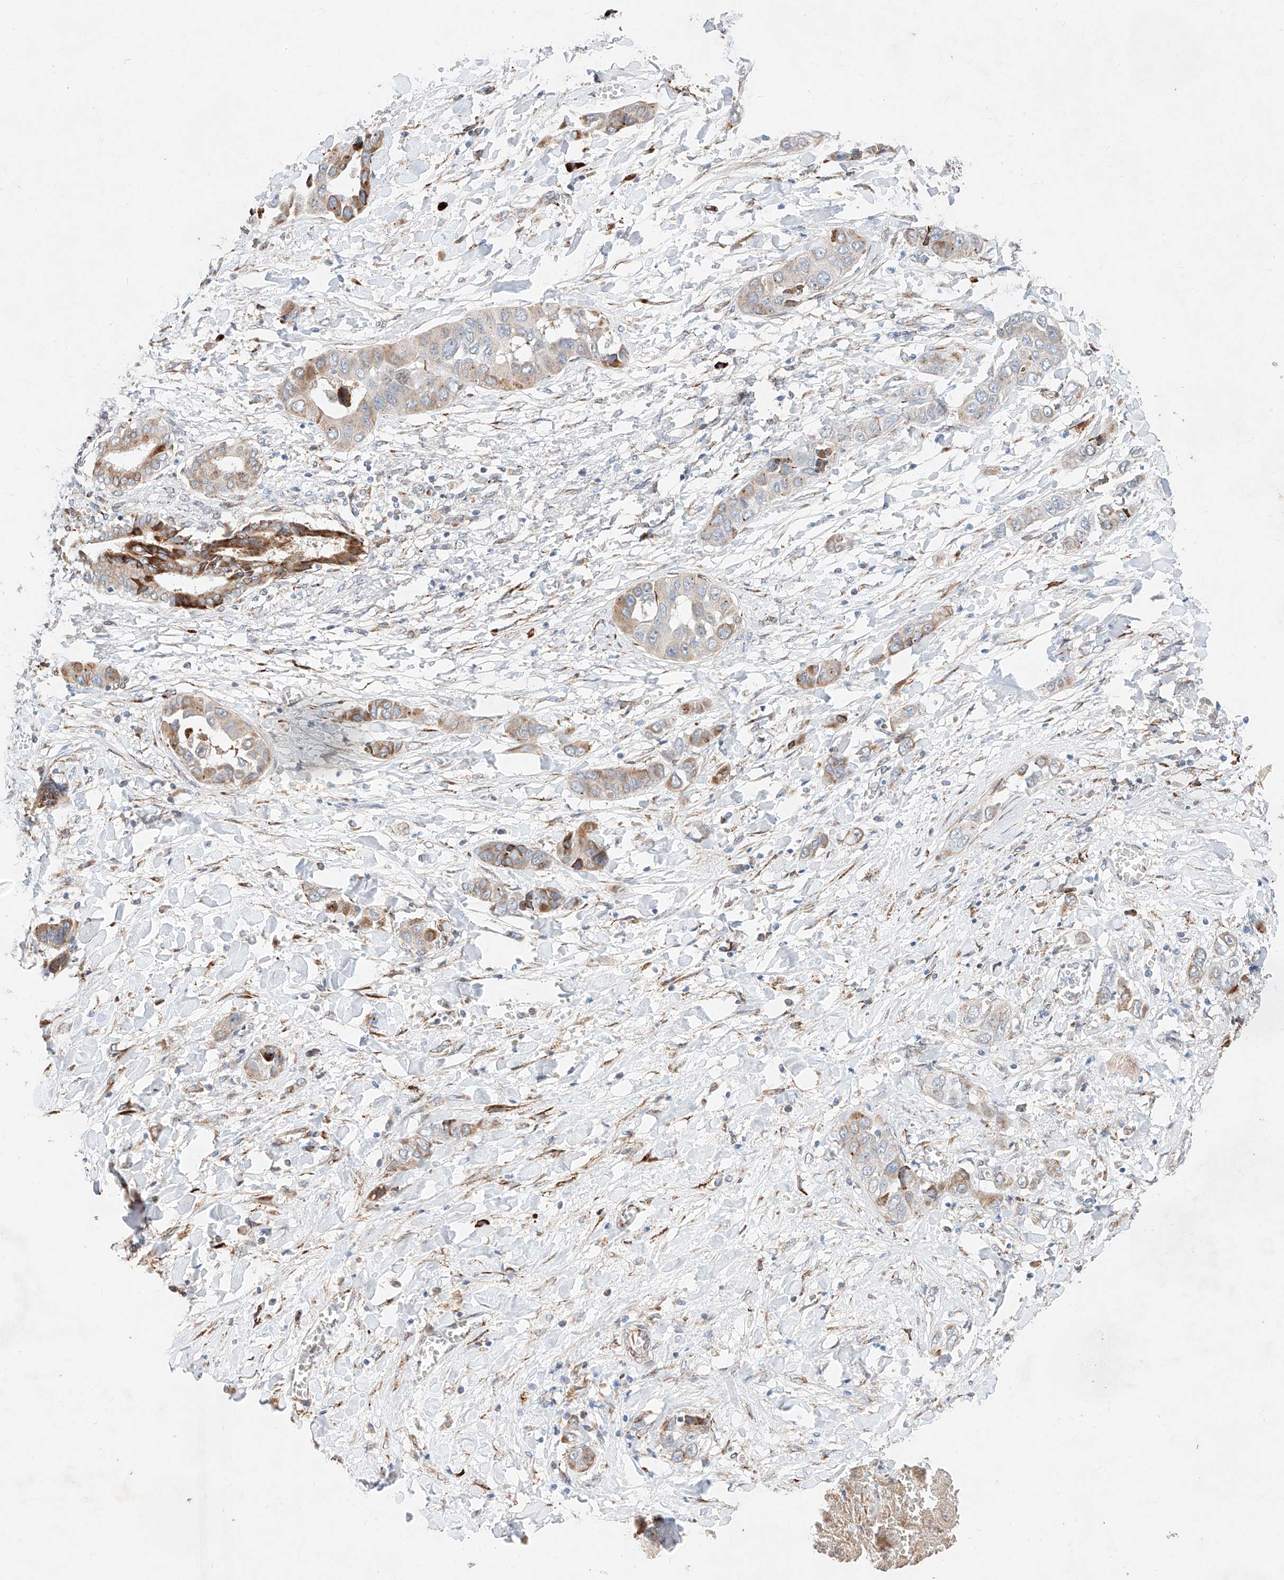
{"staining": {"intensity": "moderate", "quantity": "<25%", "location": "cytoplasmic/membranous"}, "tissue": "liver cancer", "cell_type": "Tumor cells", "image_type": "cancer", "snomed": [{"axis": "morphology", "description": "Cholangiocarcinoma"}, {"axis": "topography", "description": "Liver"}], "caption": "Immunohistochemical staining of cholangiocarcinoma (liver) reveals moderate cytoplasmic/membranous protein positivity in about <25% of tumor cells. Immunohistochemistry (ihc) stains the protein in brown and the nuclei are stained blue.", "gene": "ATP9B", "patient": {"sex": "female", "age": 52}}